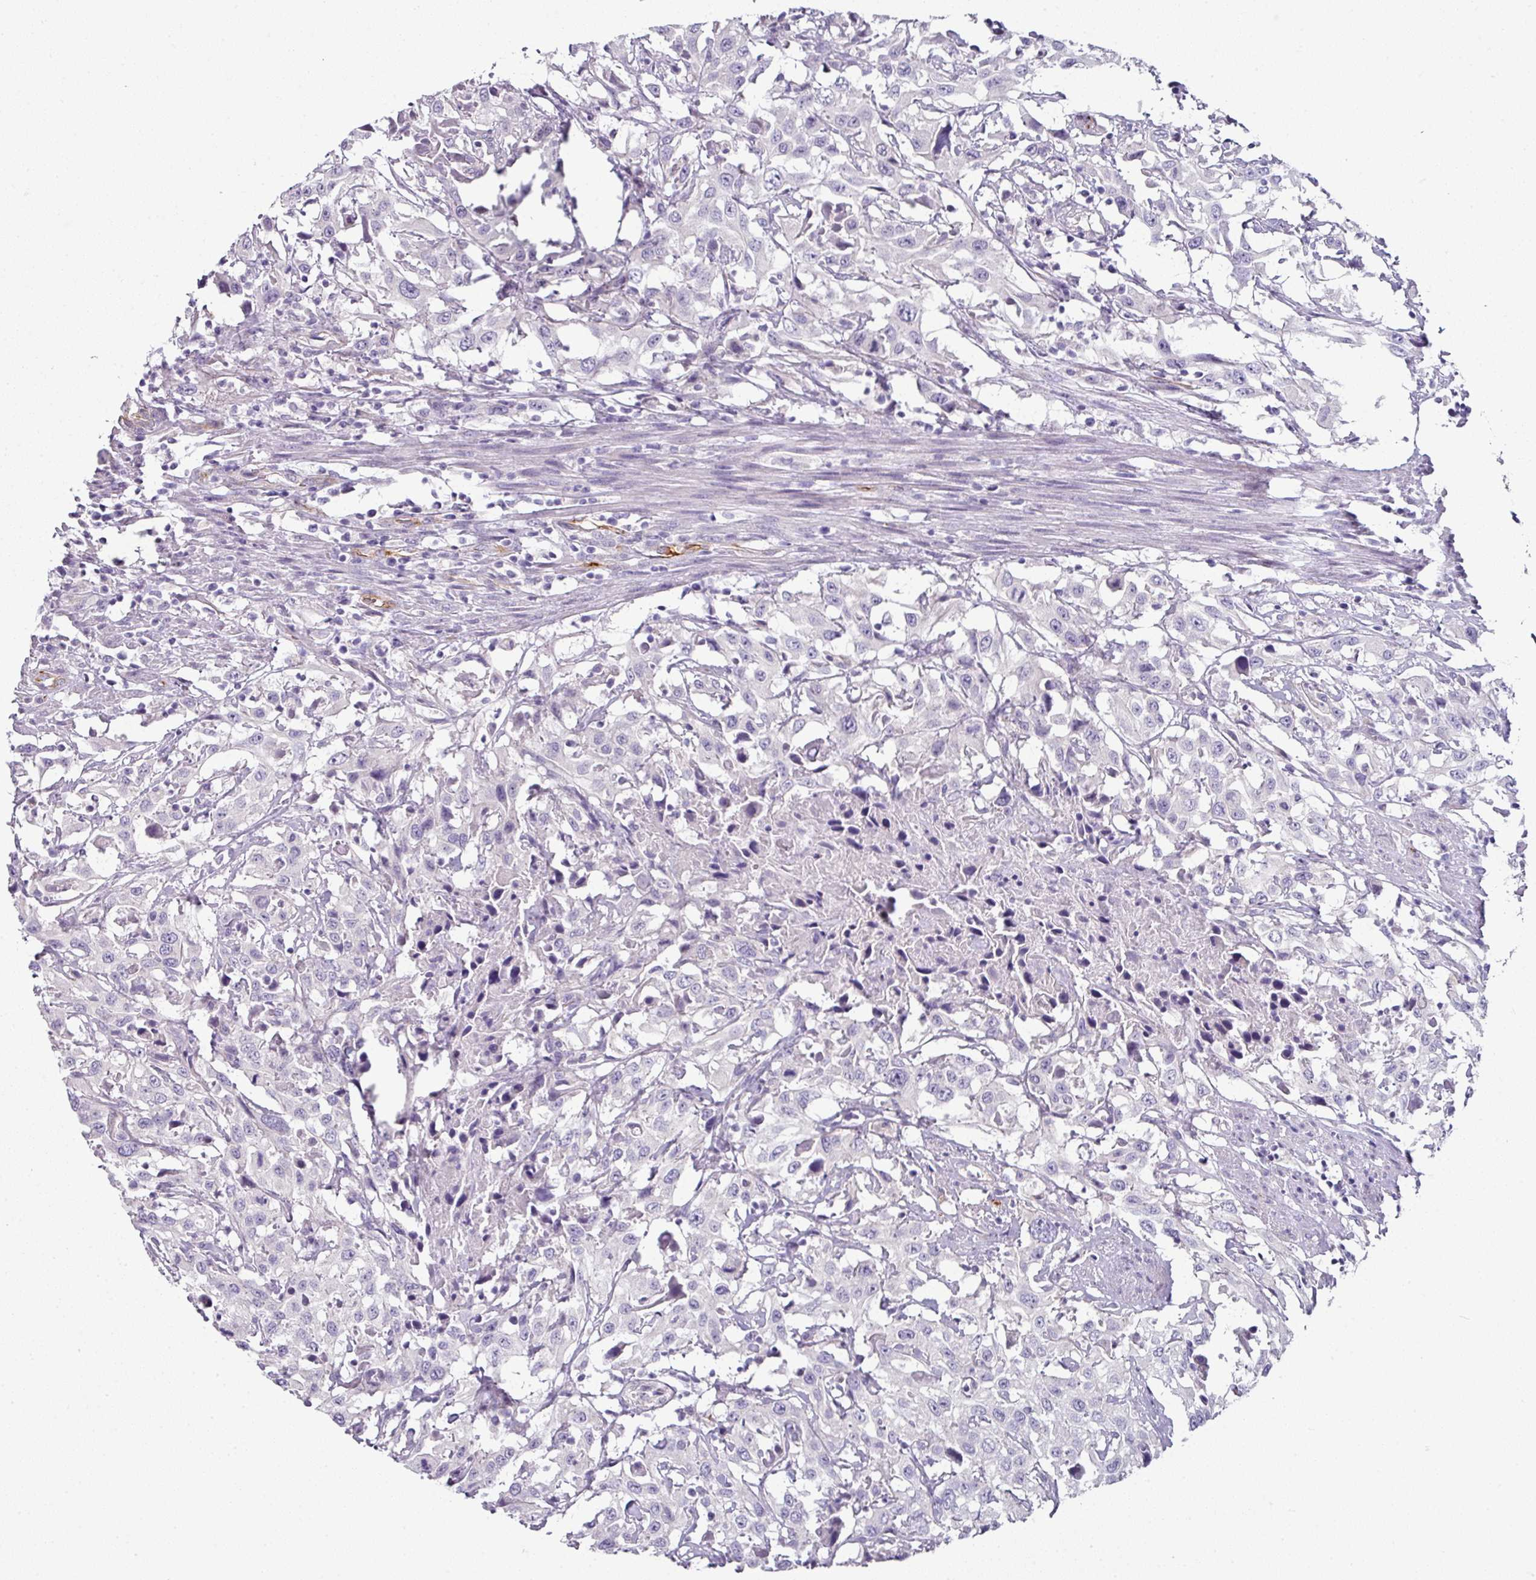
{"staining": {"intensity": "negative", "quantity": "none", "location": "none"}, "tissue": "urothelial cancer", "cell_type": "Tumor cells", "image_type": "cancer", "snomed": [{"axis": "morphology", "description": "Urothelial carcinoma, High grade"}, {"axis": "topography", "description": "Urinary bladder"}], "caption": "Immunohistochemical staining of urothelial carcinoma (high-grade) shows no significant expression in tumor cells.", "gene": "SLC17A7", "patient": {"sex": "male", "age": 61}}